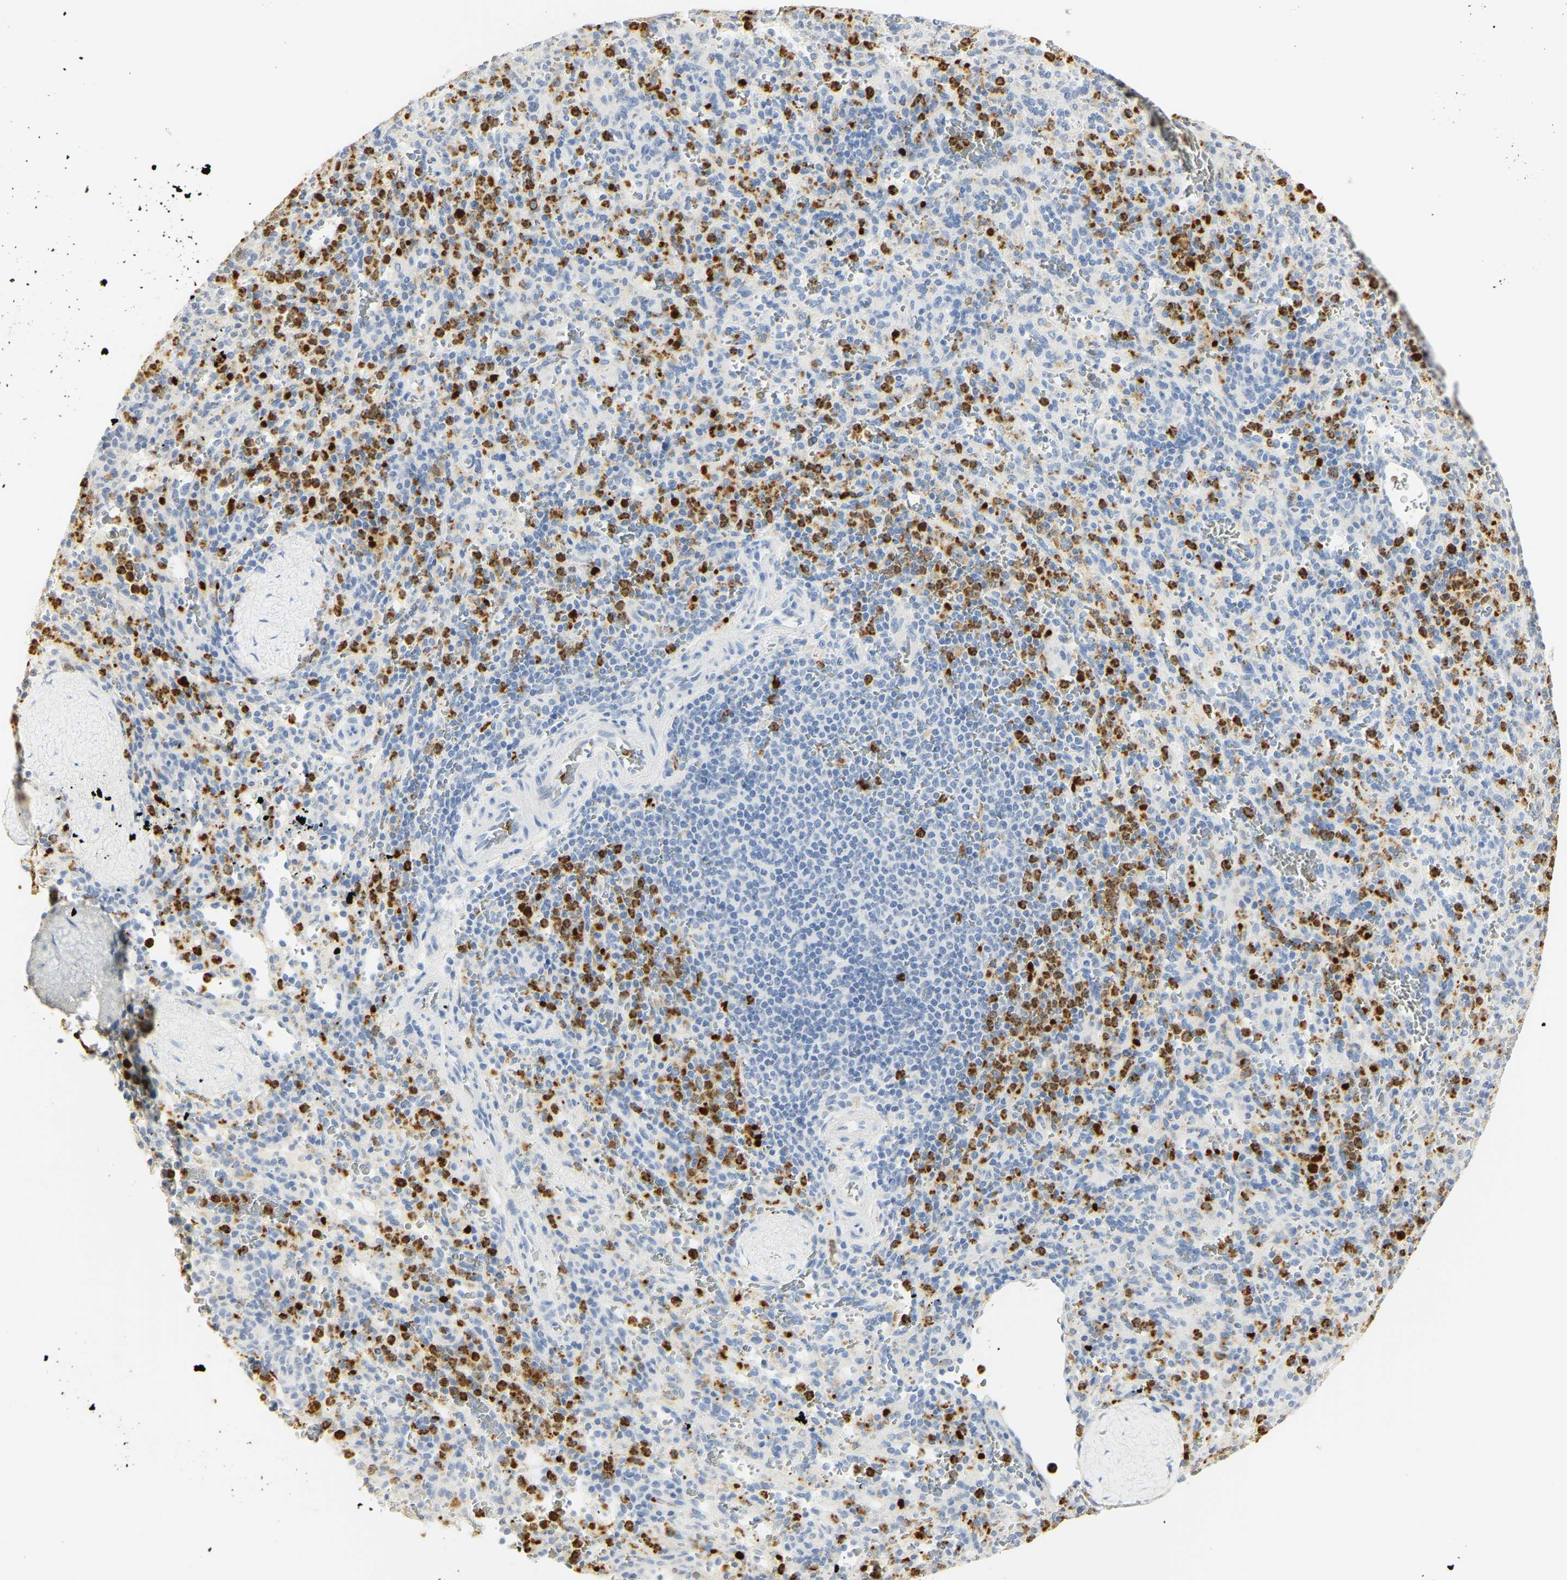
{"staining": {"intensity": "strong", "quantity": "25%-75%", "location": "cytoplasmic/membranous"}, "tissue": "spleen", "cell_type": "Cells in red pulp", "image_type": "normal", "snomed": [{"axis": "morphology", "description": "Normal tissue, NOS"}, {"axis": "topography", "description": "Spleen"}], "caption": "Protein positivity by immunohistochemistry shows strong cytoplasmic/membranous expression in about 25%-75% of cells in red pulp in normal spleen.", "gene": "MPO", "patient": {"sex": "male", "age": 36}}